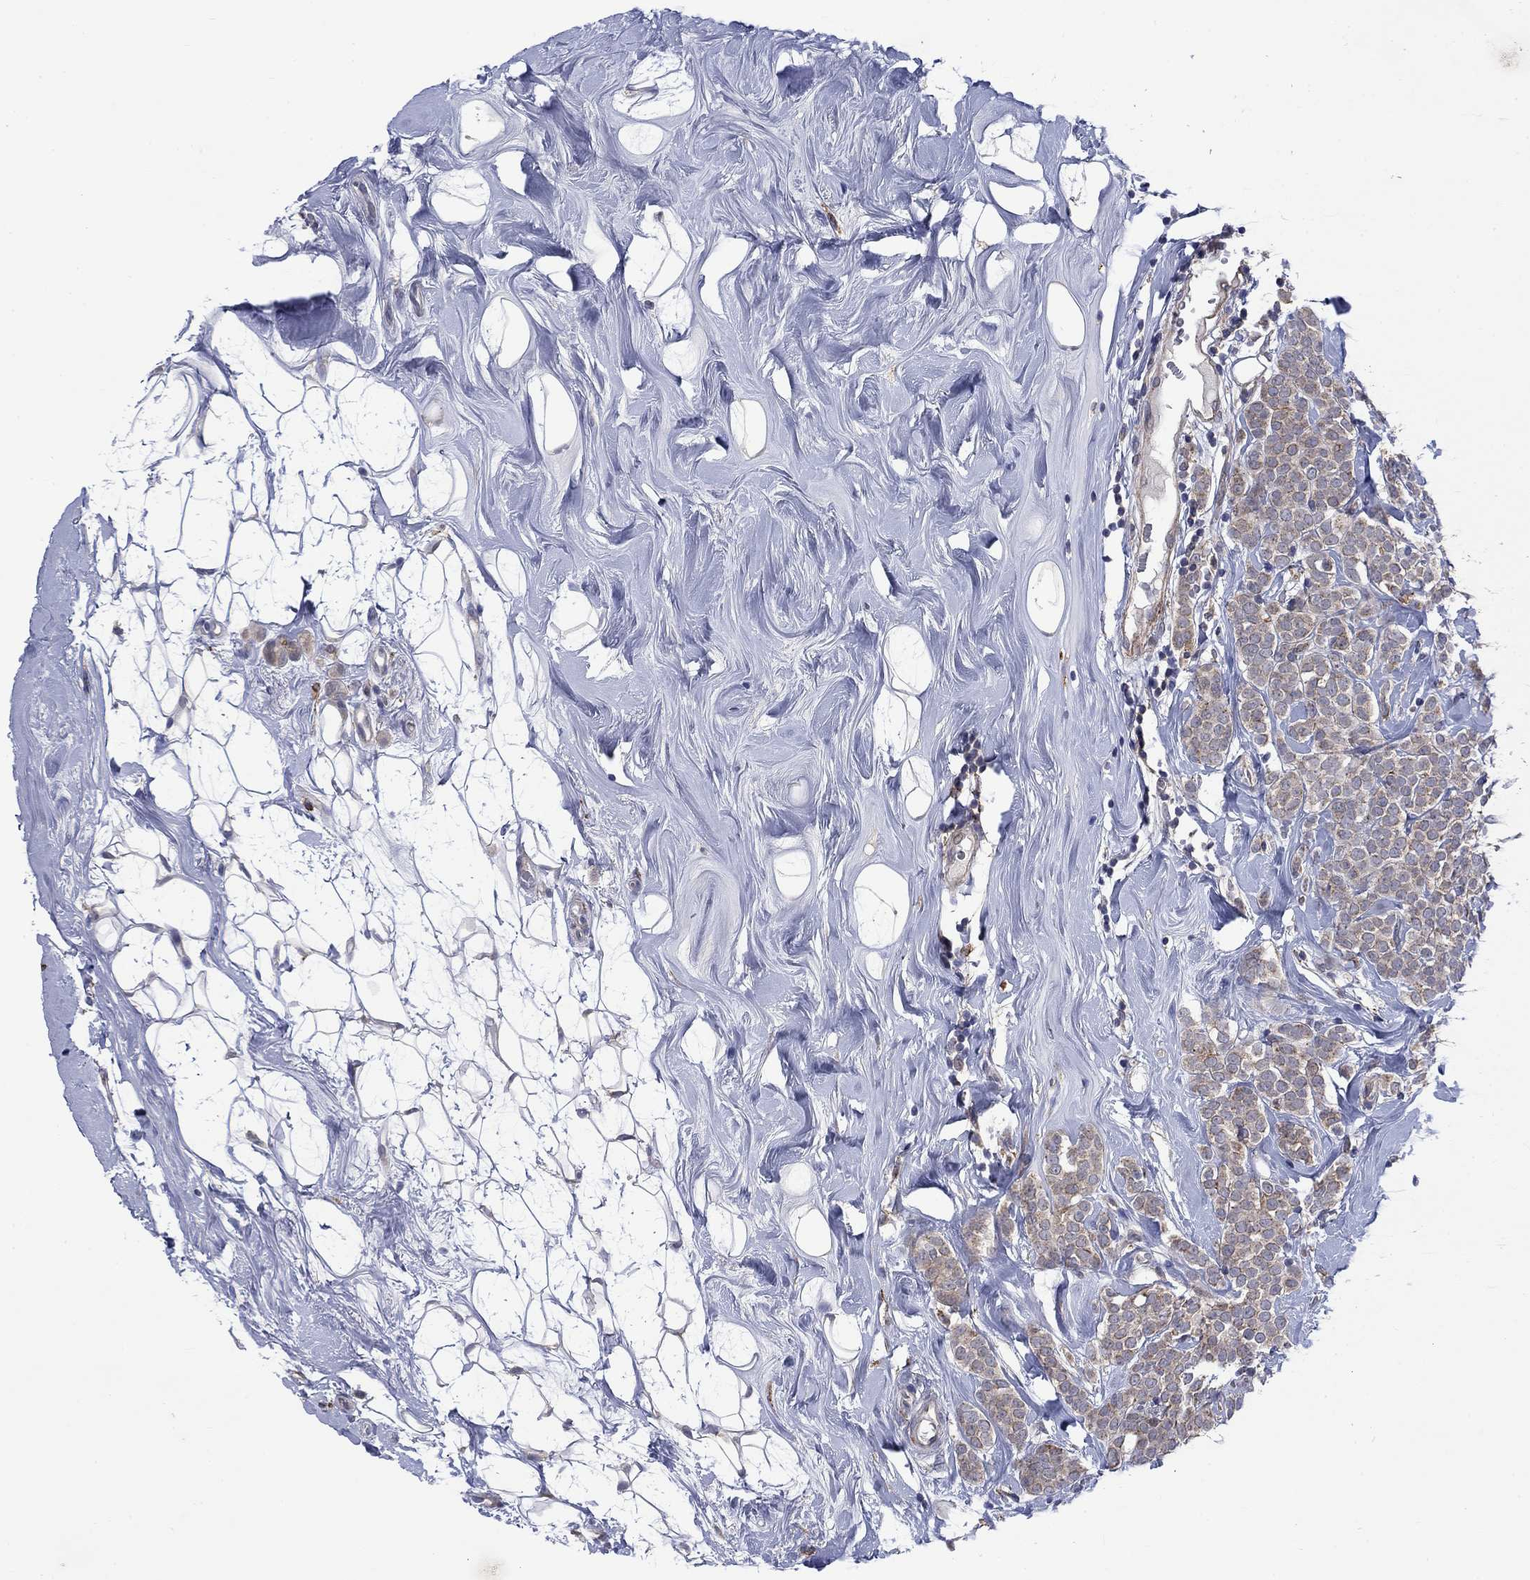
{"staining": {"intensity": "weak", "quantity": "25%-75%", "location": "cytoplasmic/membranous"}, "tissue": "breast cancer", "cell_type": "Tumor cells", "image_type": "cancer", "snomed": [{"axis": "morphology", "description": "Lobular carcinoma"}, {"axis": "topography", "description": "Breast"}], "caption": "Breast lobular carcinoma was stained to show a protein in brown. There is low levels of weak cytoplasmic/membranous positivity in about 25%-75% of tumor cells.", "gene": "SLC35F2", "patient": {"sex": "female", "age": 49}}